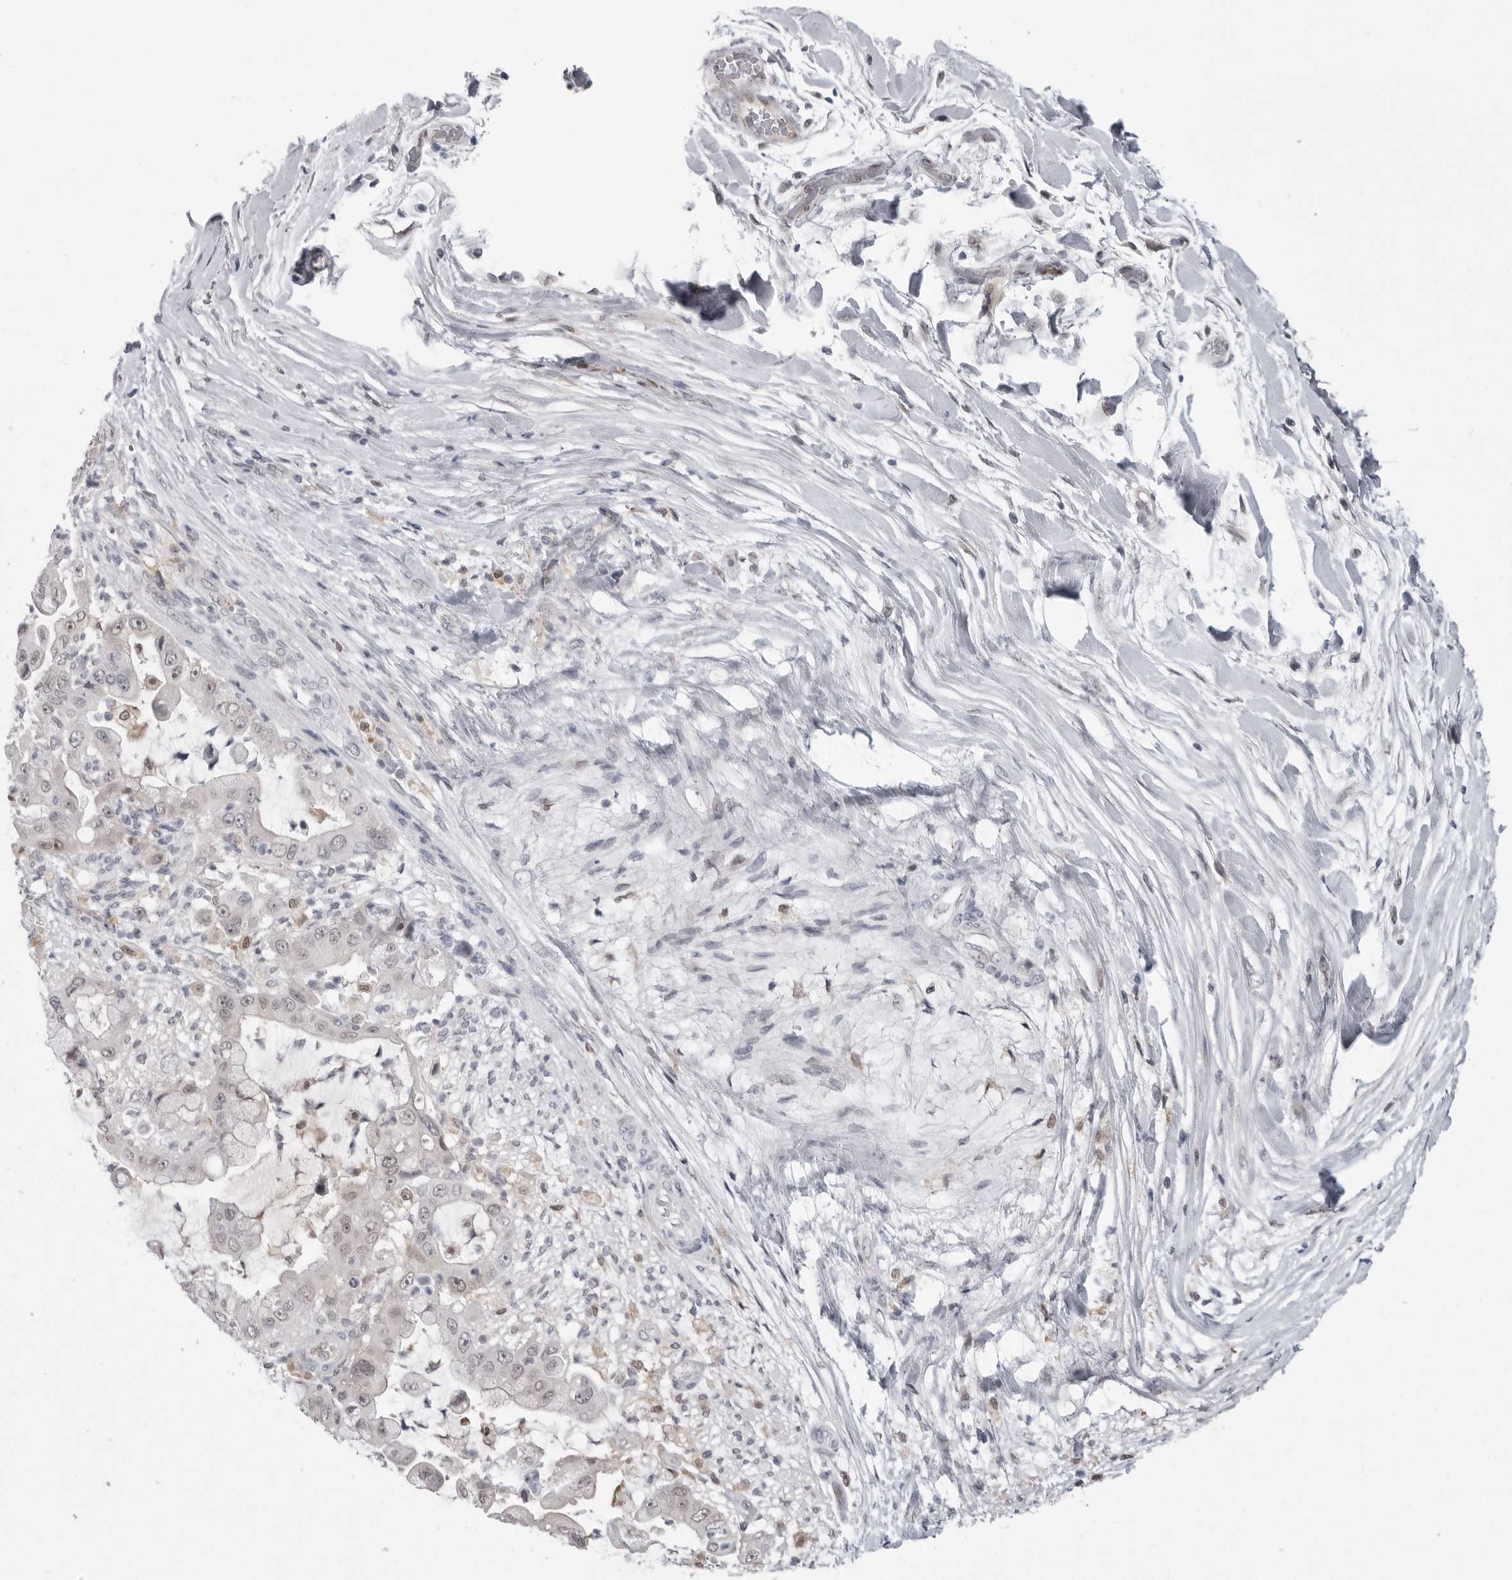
{"staining": {"intensity": "weak", "quantity": "25%-75%", "location": "nuclear"}, "tissue": "liver cancer", "cell_type": "Tumor cells", "image_type": "cancer", "snomed": [{"axis": "morphology", "description": "Cholangiocarcinoma"}, {"axis": "topography", "description": "Liver"}], "caption": "Liver cancer stained for a protein exhibits weak nuclear positivity in tumor cells.", "gene": "PNPO", "patient": {"sex": "female", "age": 54}}